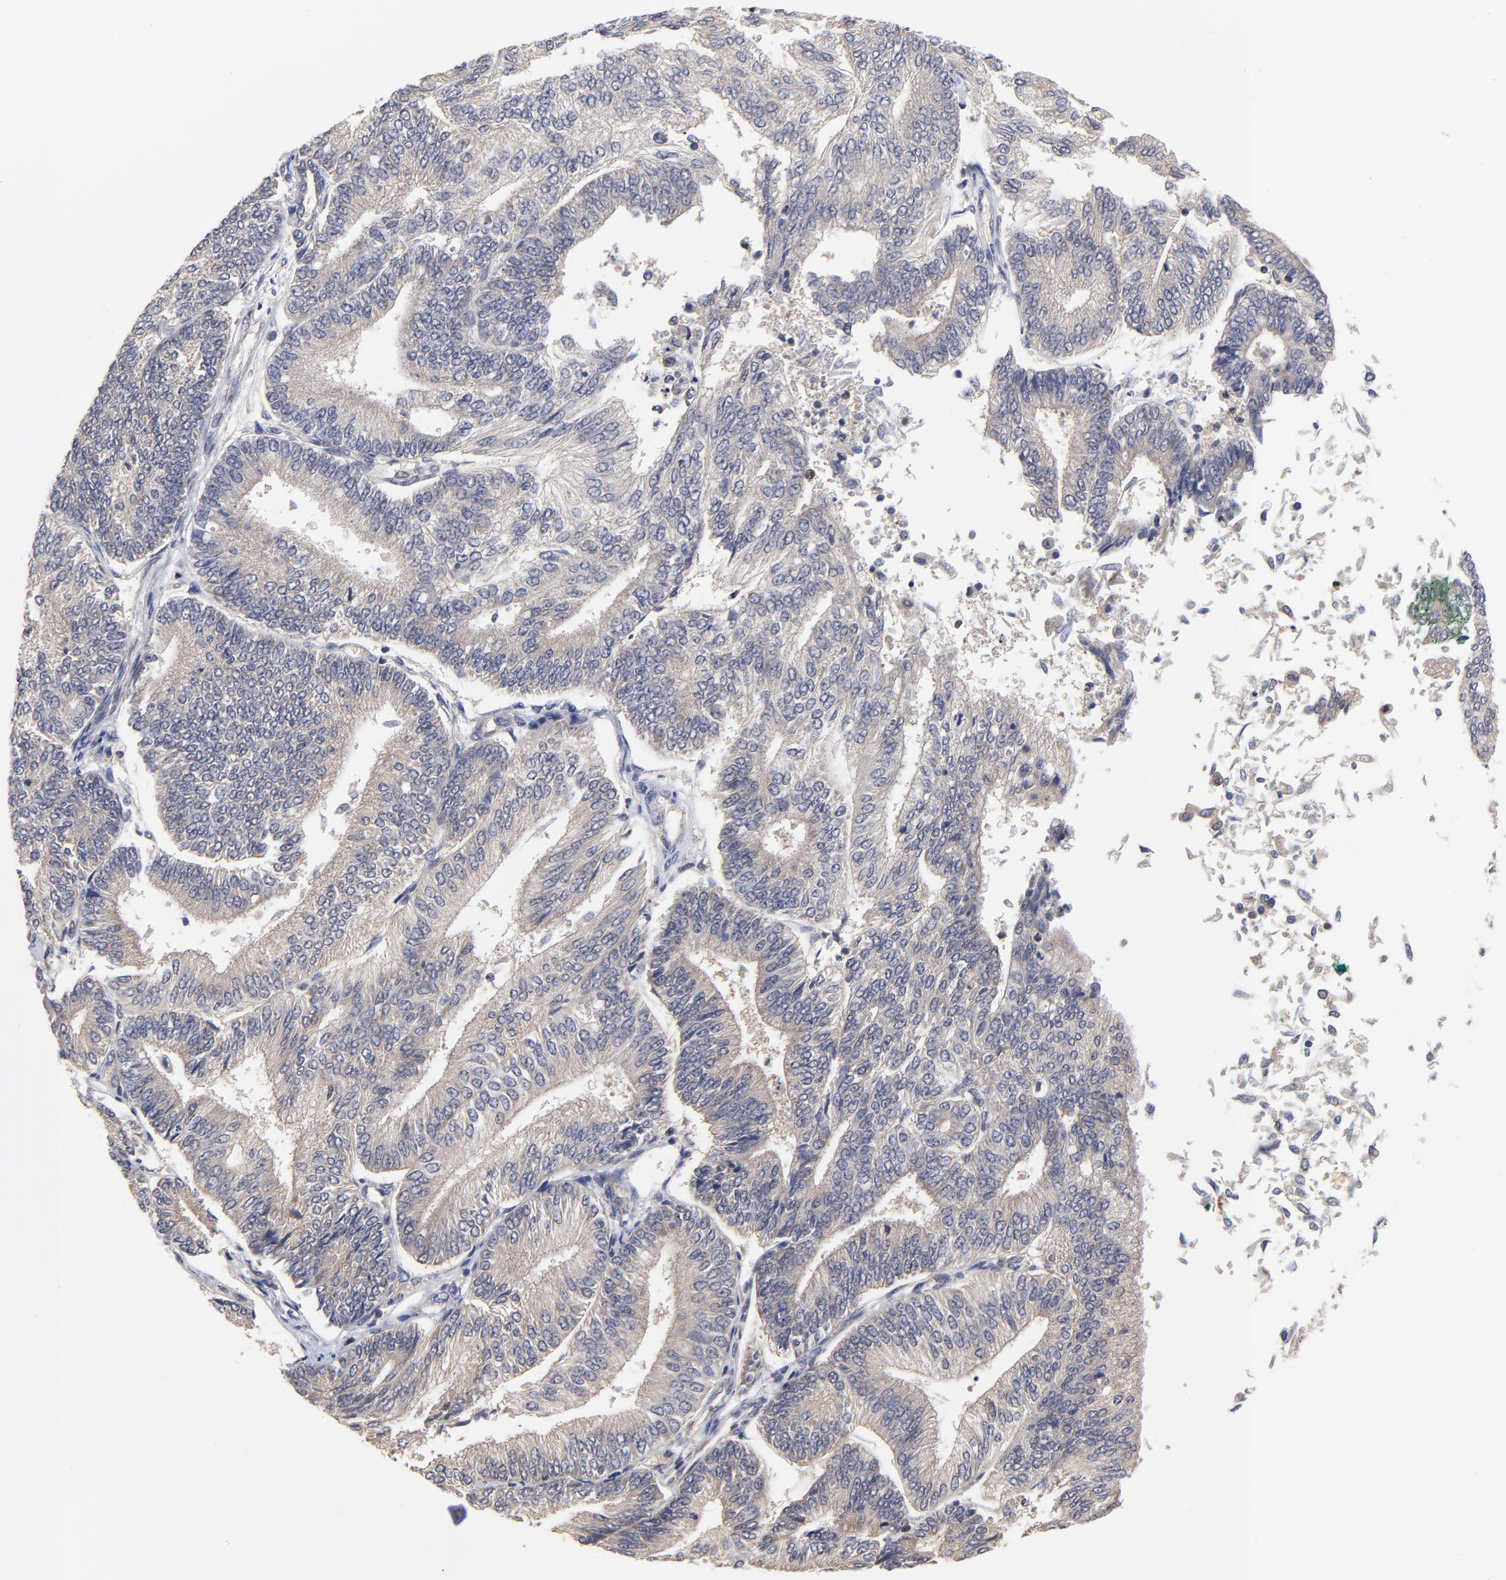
{"staining": {"intensity": "weak", "quantity": ">75%", "location": "cytoplasmic/membranous"}, "tissue": "endometrial cancer", "cell_type": "Tumor cells", "image_type": "cancer", "snomed": [{"axis": "morphology", "description": "Adenocarcinoma, NOS"}, {"axis": "topography", "description": "Endometrium"}], "caption": "Immunohistochemical staining of human endometrial adenocarcinoma reveals low levels of weak cytoplasmic/membranous protein staining in approximately >75% of tumor cells.", "gene": "PCMT1", "patient": {"sex": "female", "age": 55}}